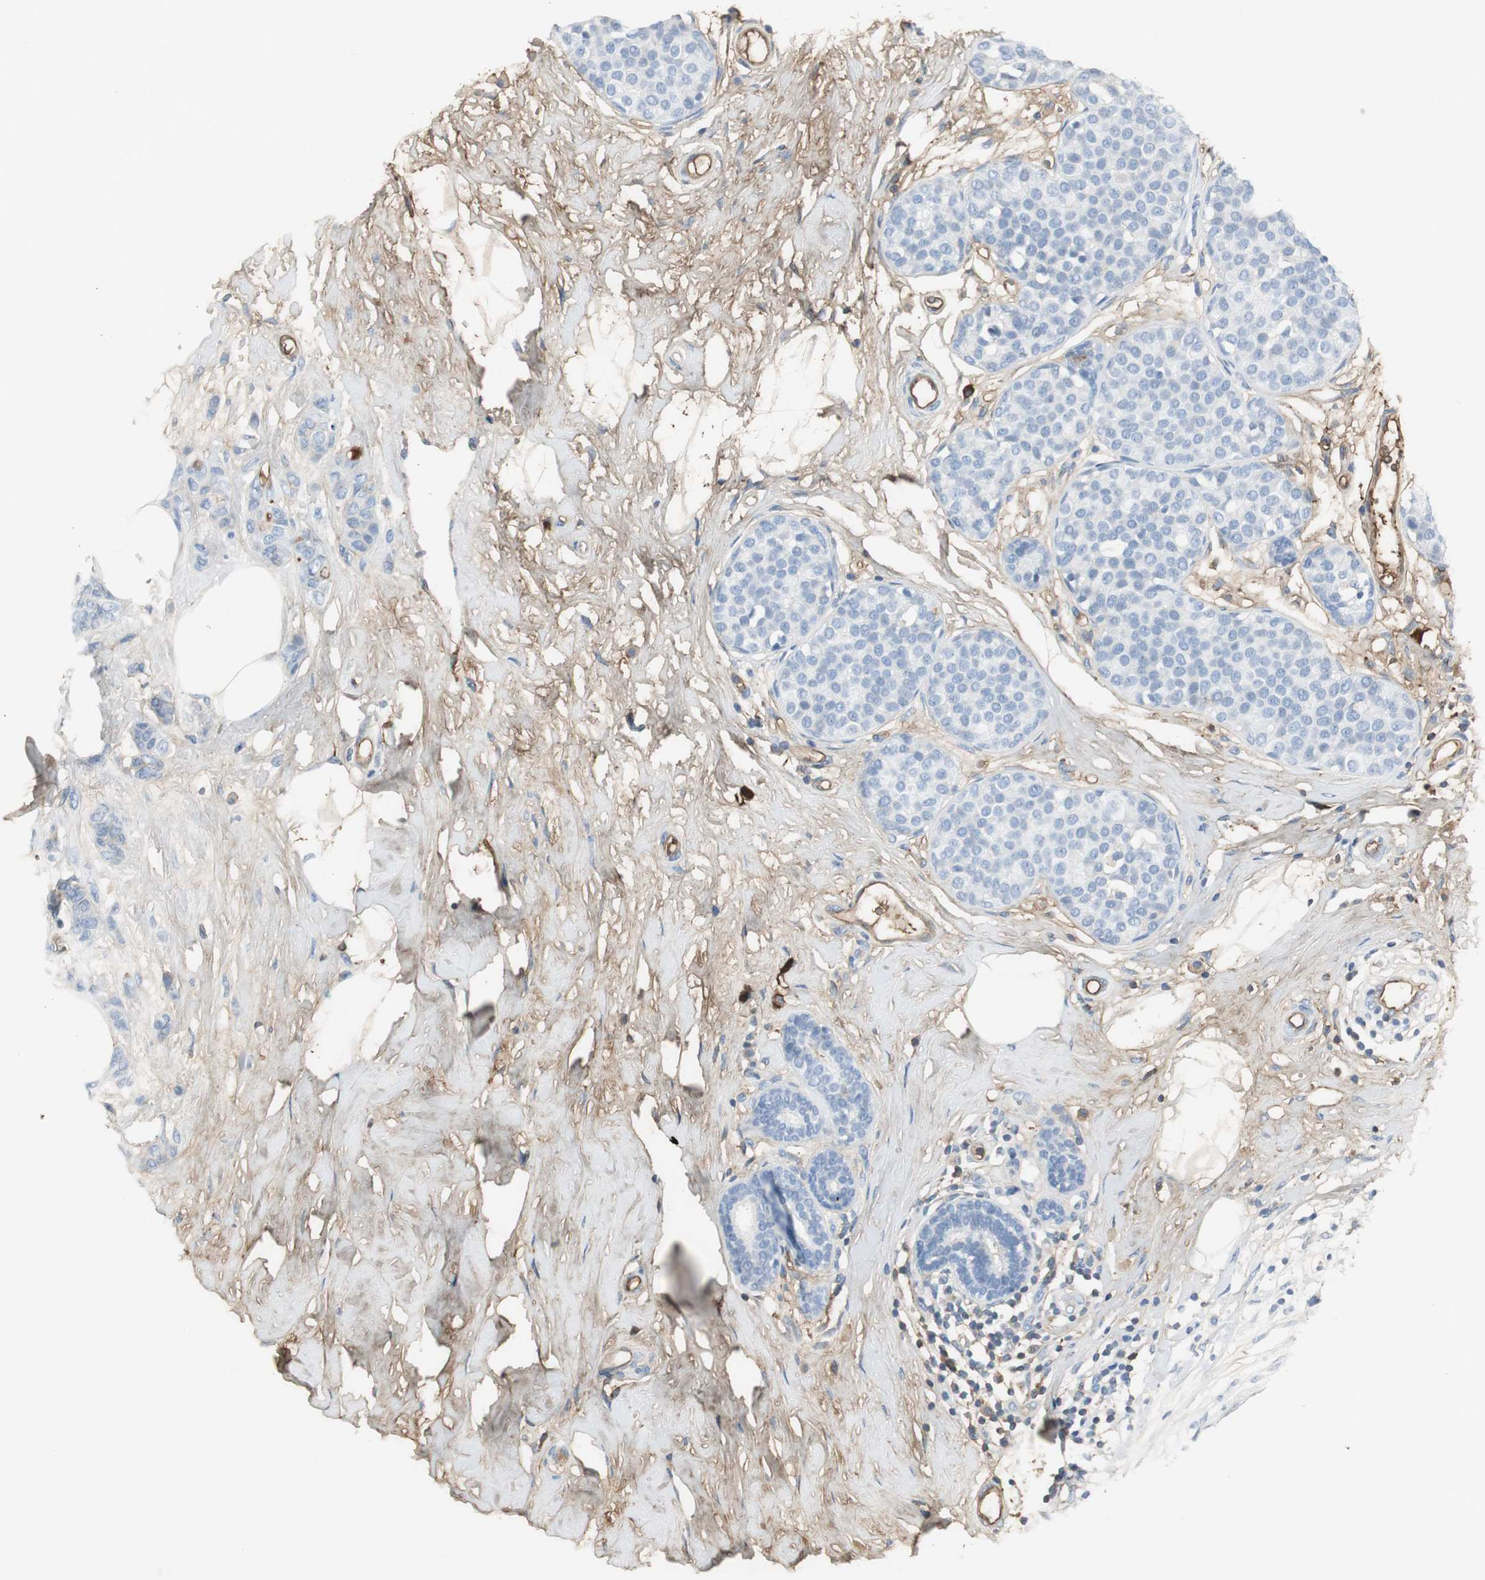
{"staining": {"intensity": "negative", "quantity": "none", "location": "none"}, "tissue": "breast cancer", "cell_type": "Tumor cells", "image_type": "cancer", "snomed": [{"axis": "morphology", "description": "Lobular carcinoma, in situ"}, {"axis": "morphology", "description": "Lobular carcinoma"}, {"axis": "topography", "description": "Breast"}], "caption": "There is no significant positivity in tumor cells of breast cancer.", "gene": "IGHA1", "patient": {"sex": "female", "age": 41}}